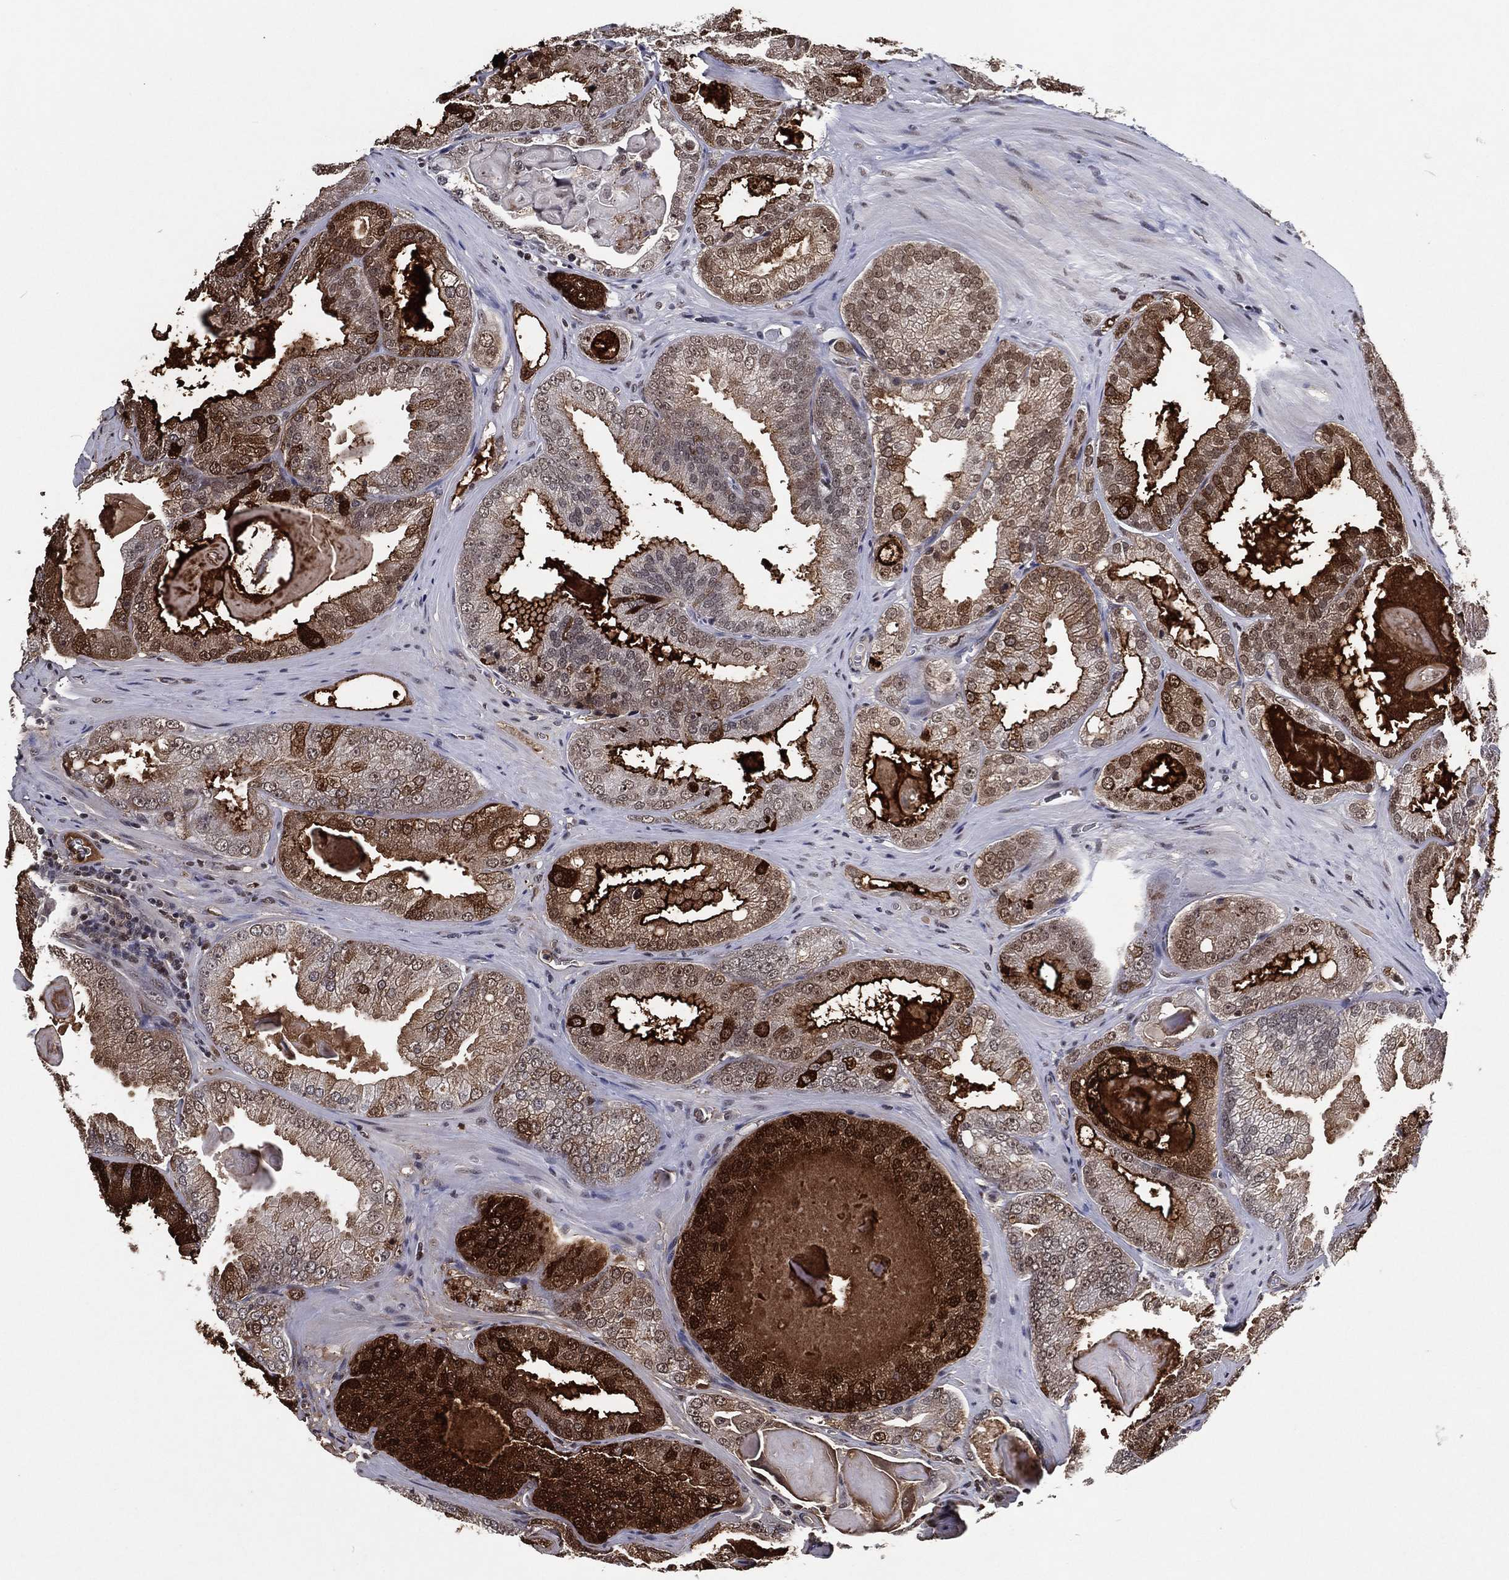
{"staining": {"intensity": "strong", "quantity": "<25%", "location": "cytoplasmic/membranous"}, "tissue": "prostate cancer", "cell_type": "Tumor cells", "image_type": "cancer", "snomed": [{"axis": "morphology", "description": "Adenocarcinoma, Low grade"}, {"axis": "topography", "description": "Prostate"}], "caption": "IHC image of human low-grade adenocarcinoma (prostate) stained for a protein (brown), which demonstrates medium levels of strong cytoplasmic/membranous expression in about <25% of tumor cells.", "gene": "ZBTB42", "patient": {"sex": "male", "age": 72}}